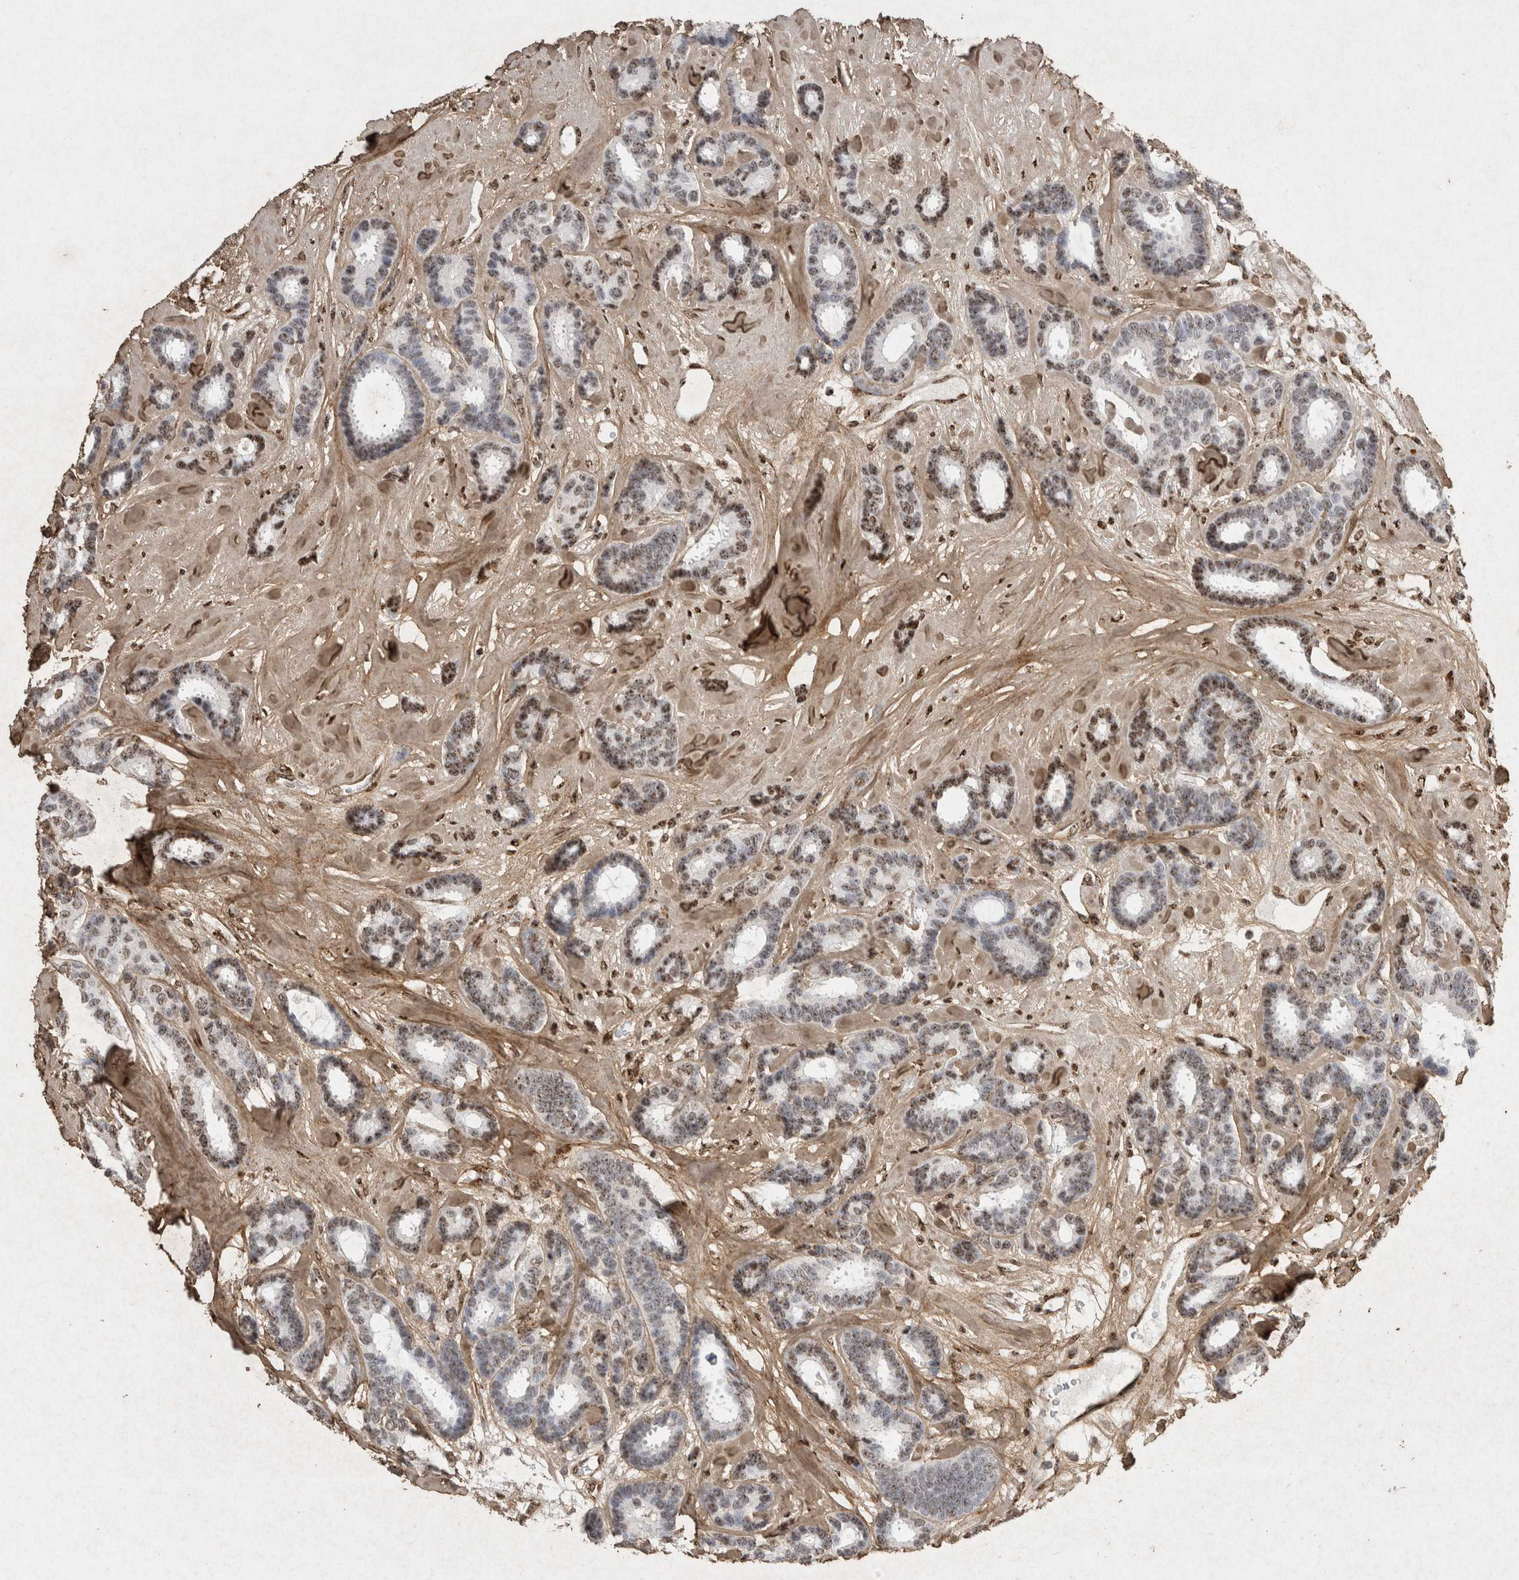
{"staining": {"intensity": "moderate", "quantity": "25%-75%", "location": "nuclear"}, "tissue": "breast cancer", "cell_type": "Tumor cells", "image_type": "cancer", "snomed": [{"axis": "morphology", "description": "Duct carcinoma"}, {"axis": "topography", "description": "Breast"}], "caption": "DAB (3,3'-diaminobenzidine) immunohistochemical staining of breast invasive ductal carcinoma shows moderate nuclear protein staining in approximately 25%-75% of tumor cells.", "gene": "C1QTNF5", "patient": {"sex": "female", "age": 87}}